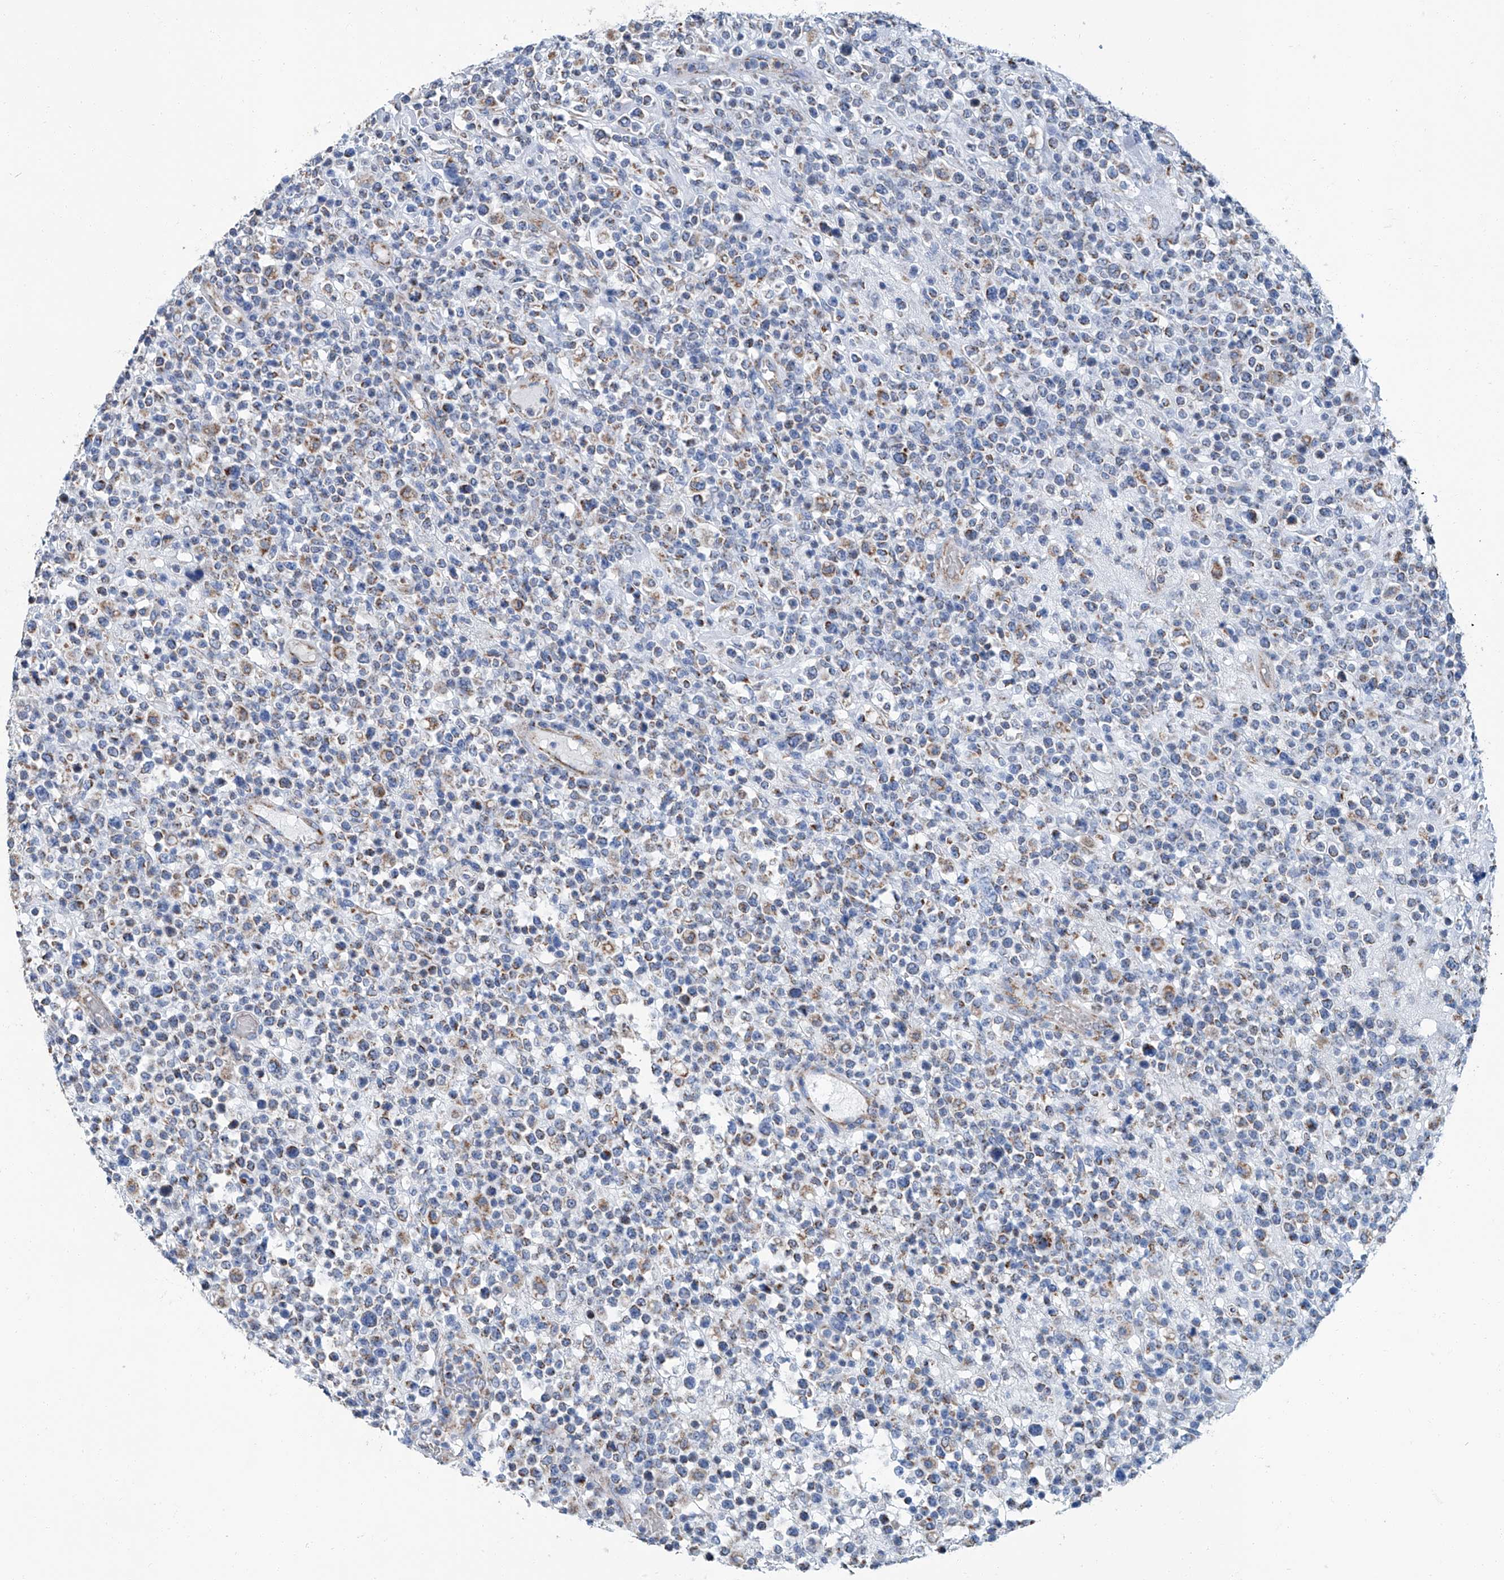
{"staining": {"intensity": "moderate", "quantity": "<25%", "location": "cytoplasmic/membranous"}, "tissue": "lymphoma", "cell_type": "Tumor cells", "image_type": "cancer", "snomed": [{"axis": "morphology", "description": "Malignant lymphoma, non-Hodgkin's type, High grade"}, {"axis": "topography", "description": "Colon"}], "caption": "Tumor cells exhibit moderate cytoplasmic/membranous expression in about <25% of cells in lymphoma.", "gene": "MT-ND1", "patient": {"sex": "female", "age": 53}}